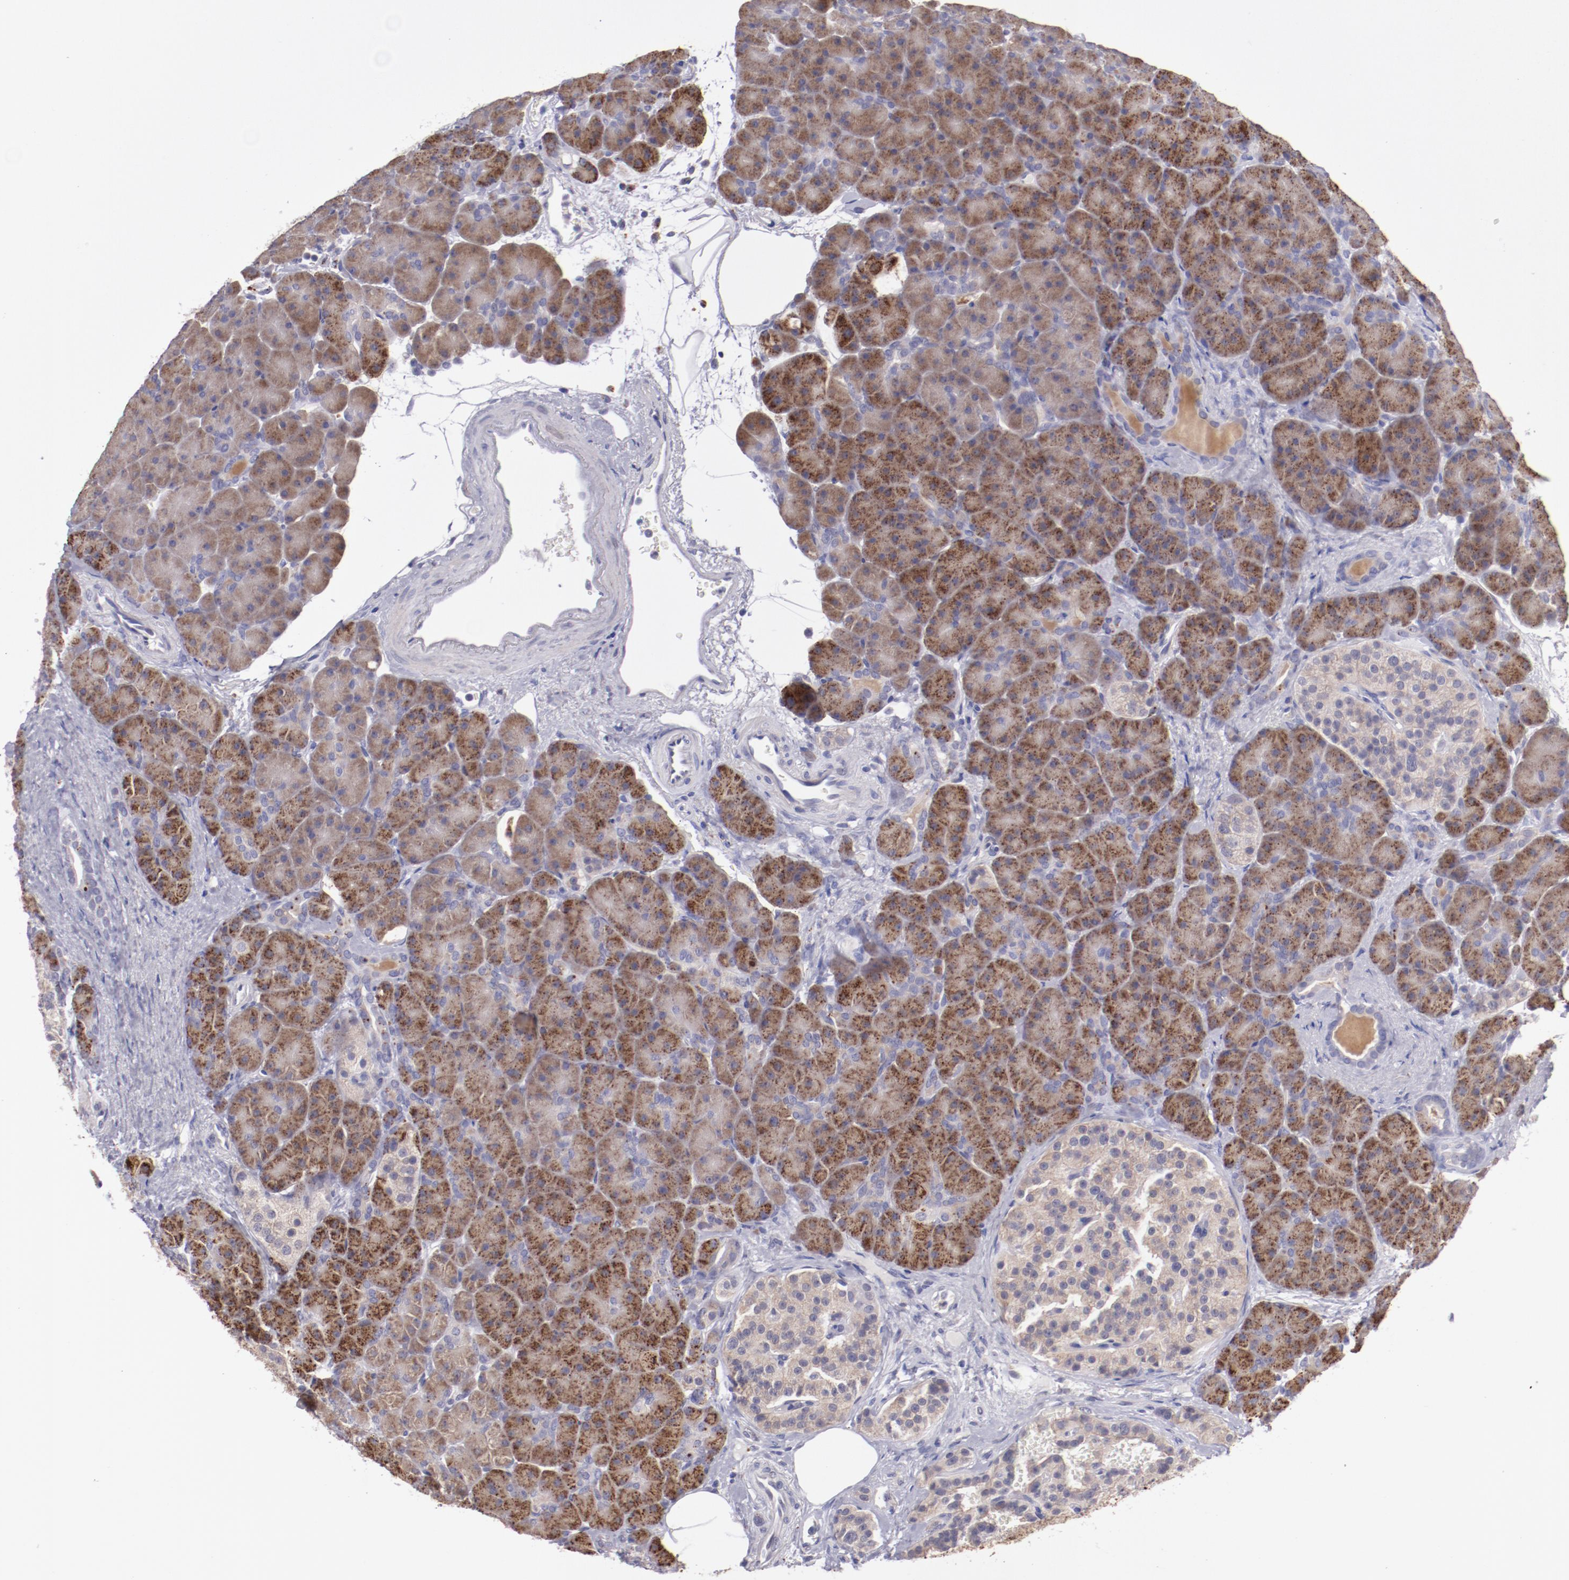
{"staining": {"intensity": "strong", "quantity": ">75%", "location": "cytoplasmic/membranous"}, "tissue": "pancreas", "cell_type": "Exocrine glandular cells", "image_type": "normal", "snomed": [{"axis": "morphology", "description": "Normal tissue, NOS"}, {"axis": "topography", "description": "Pancreas"}], "caption": "A high amount of strong cytoplasmic/membranous positivity is seen in approximately >75% of exocrine glandular cells in normal pancreas.", "gene": "TRAF3", "patient": {"sex": "male", "age": 66}}